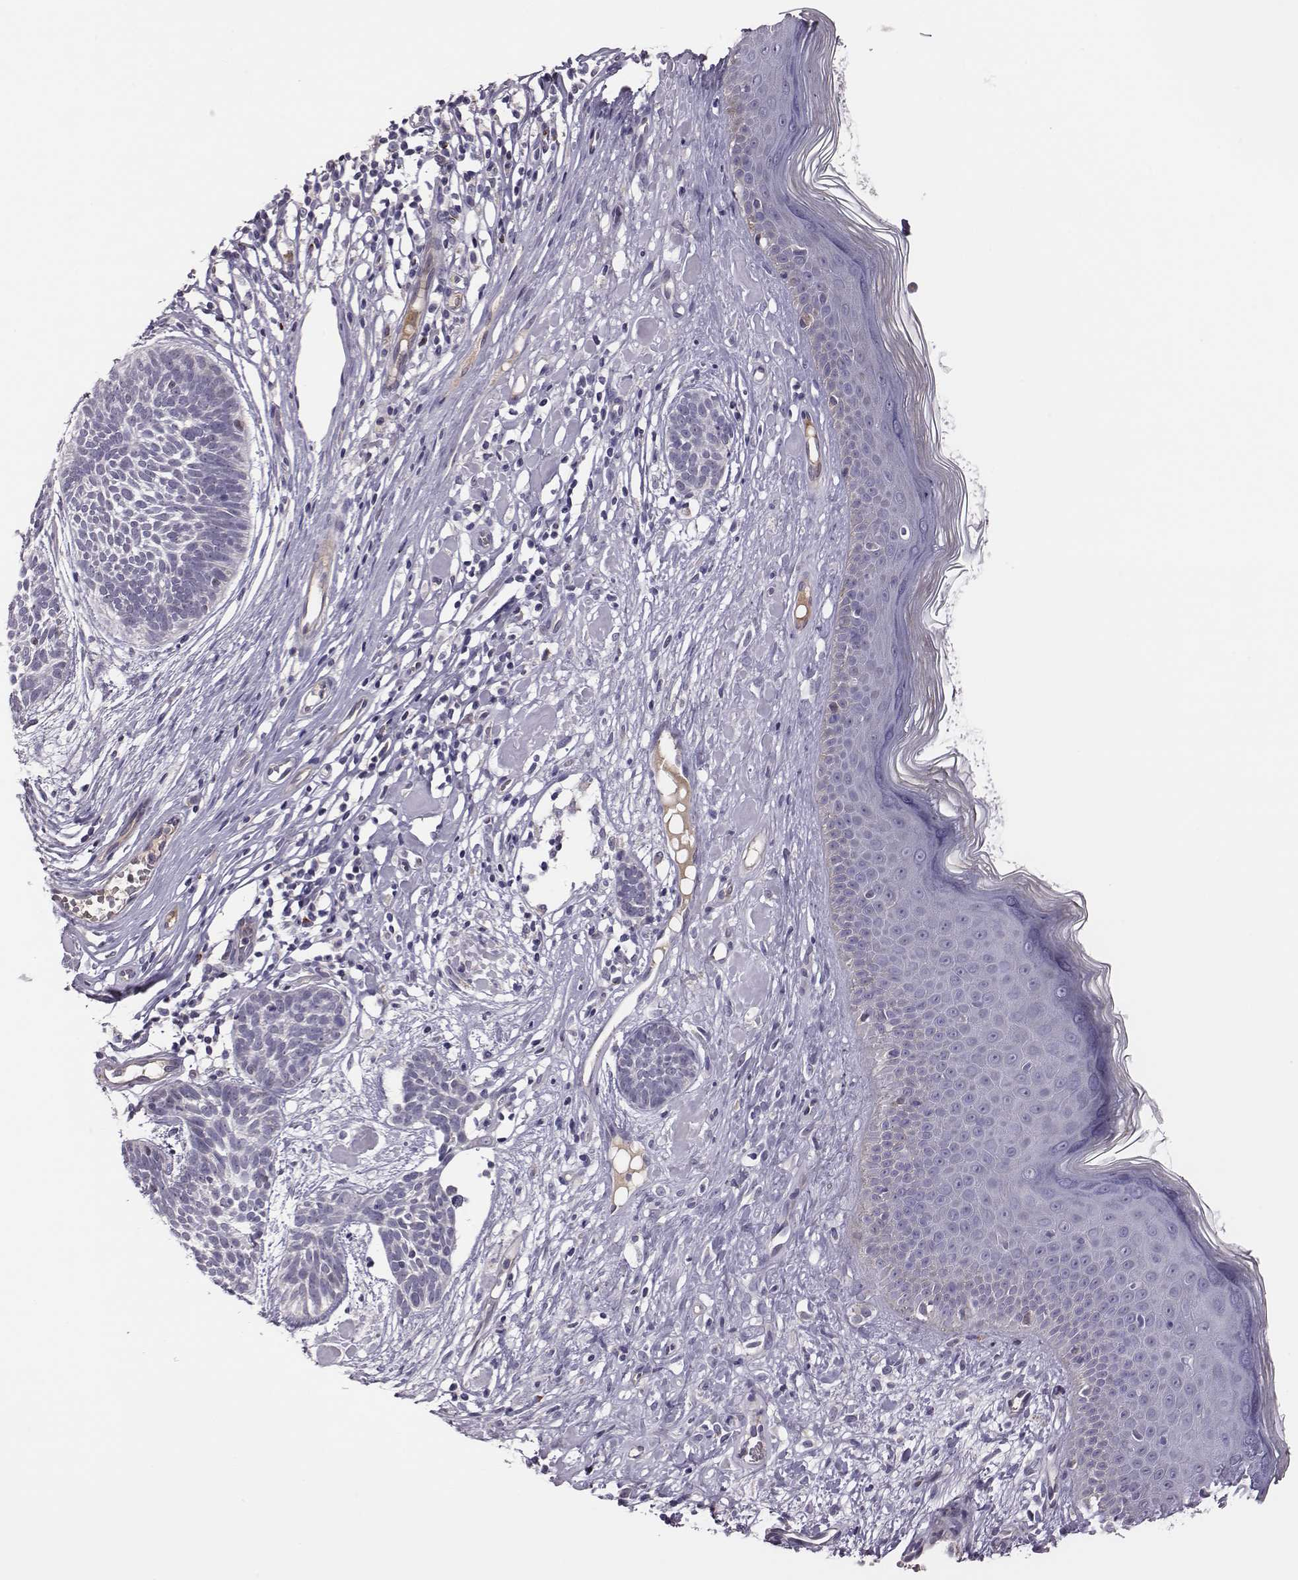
{"staining": {"intensity": "negative", "quantity": "none", "location": "none"}, "tissue": "skin cancer", "cell_type": "Tumor cells", "image_type": "cancer", "snomed": [{"axis": "morphology", "description": "Basal cell carcinoma"}, {"axis": "topography", "description": "Skin"}], "caption": "Tumor cells are negative for protein expression in human skin cancer.", "gene": "KMO", "patient": {"sex": "male", "age": 85}}